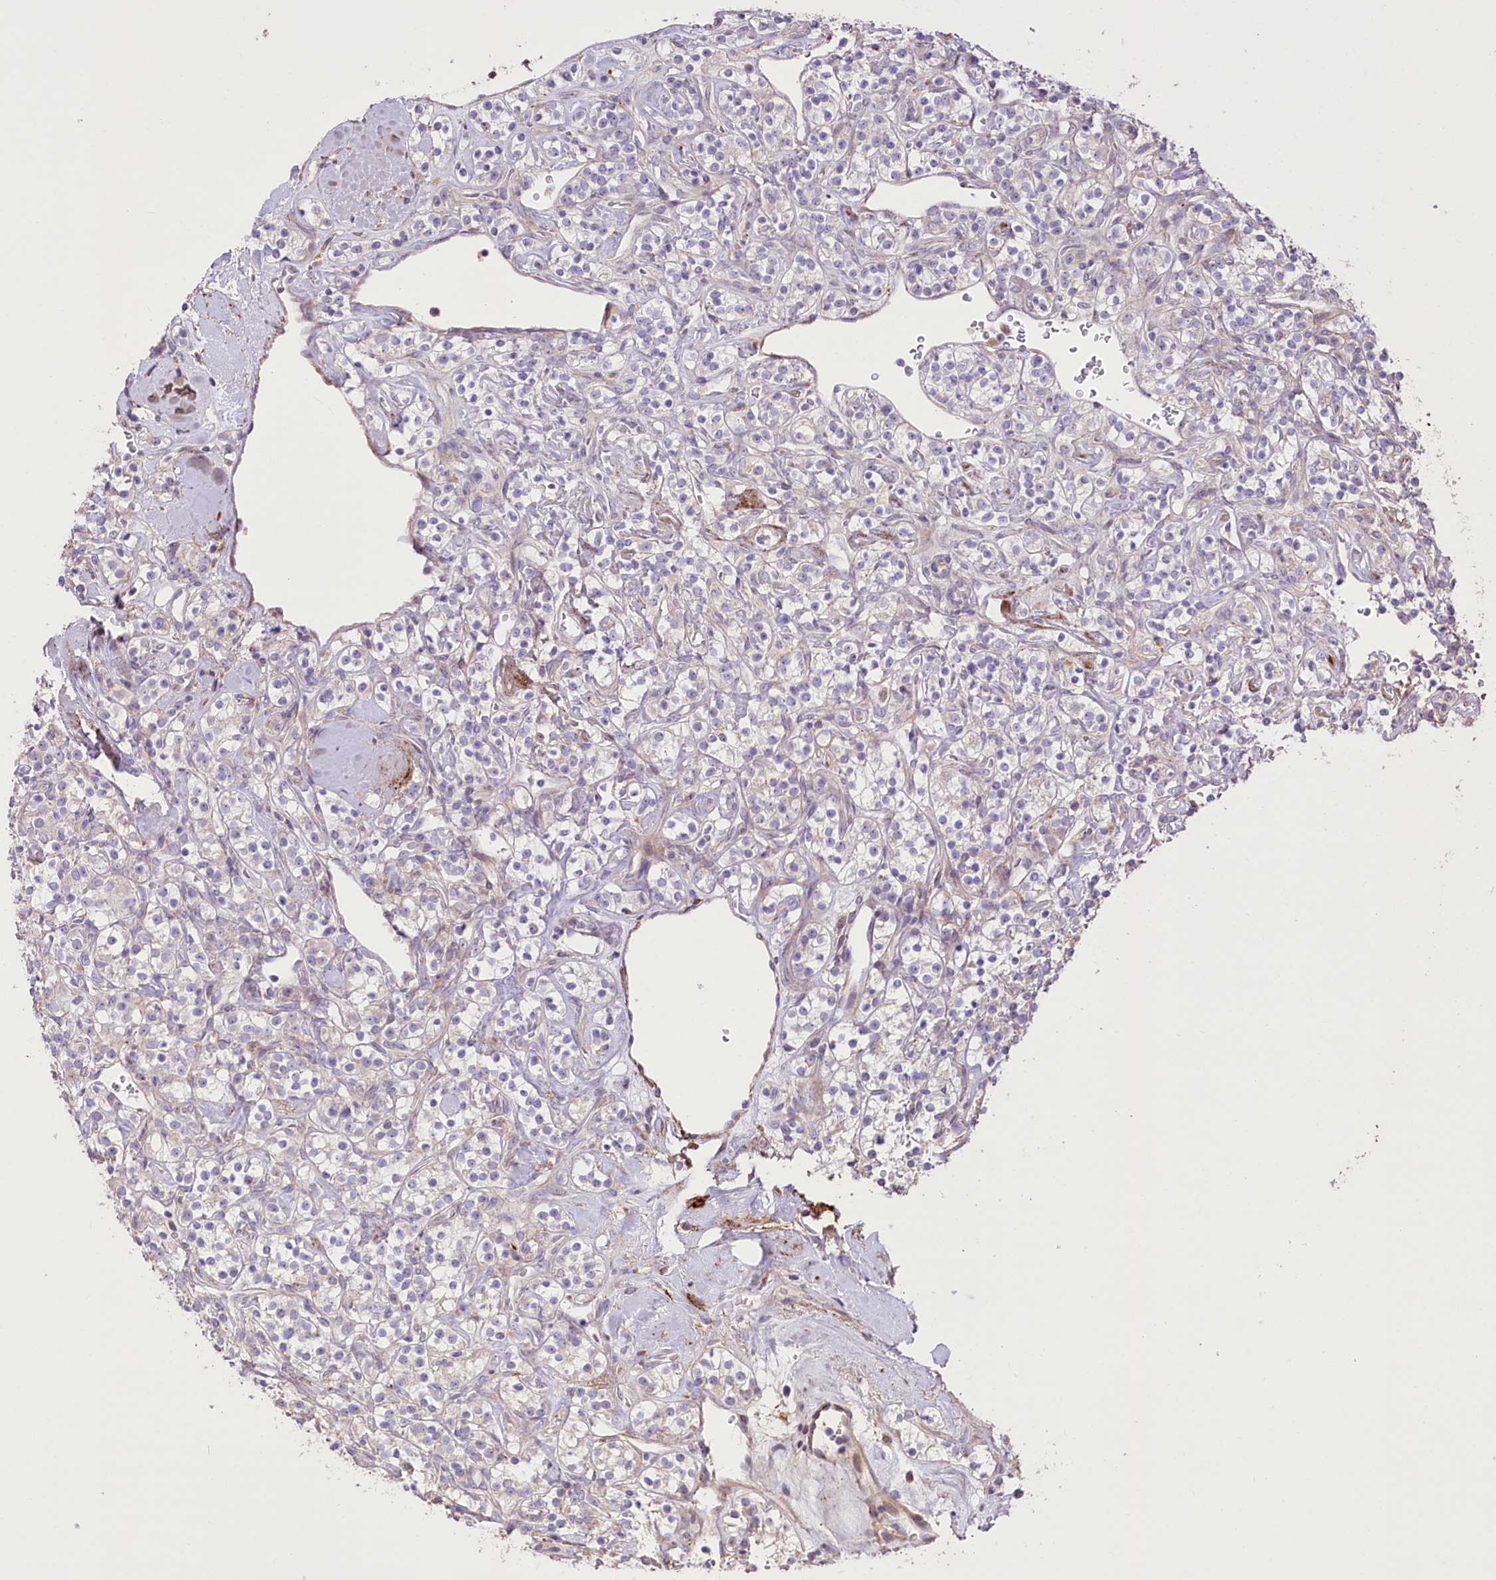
{"staining": {"intensity": "weak", "quantity": "<25%", "location": "cytoplasmic/membranous"}, "tissue": "renal cancer", "cell_type": "Tumor cells", "image_type": "cancer", "snomed": [{"axis": "morphology", "description": "Adenocarcinoma, NOS"}, {"axis": "topography", "description": "Kidney"}], "caption": "This is an IHC histopathology image of human renal cancer (adenocarcinoma). There is no positivity in tumor cells.", "gene": "RNF24", "patient": {"sex": "male", "age": 77}}